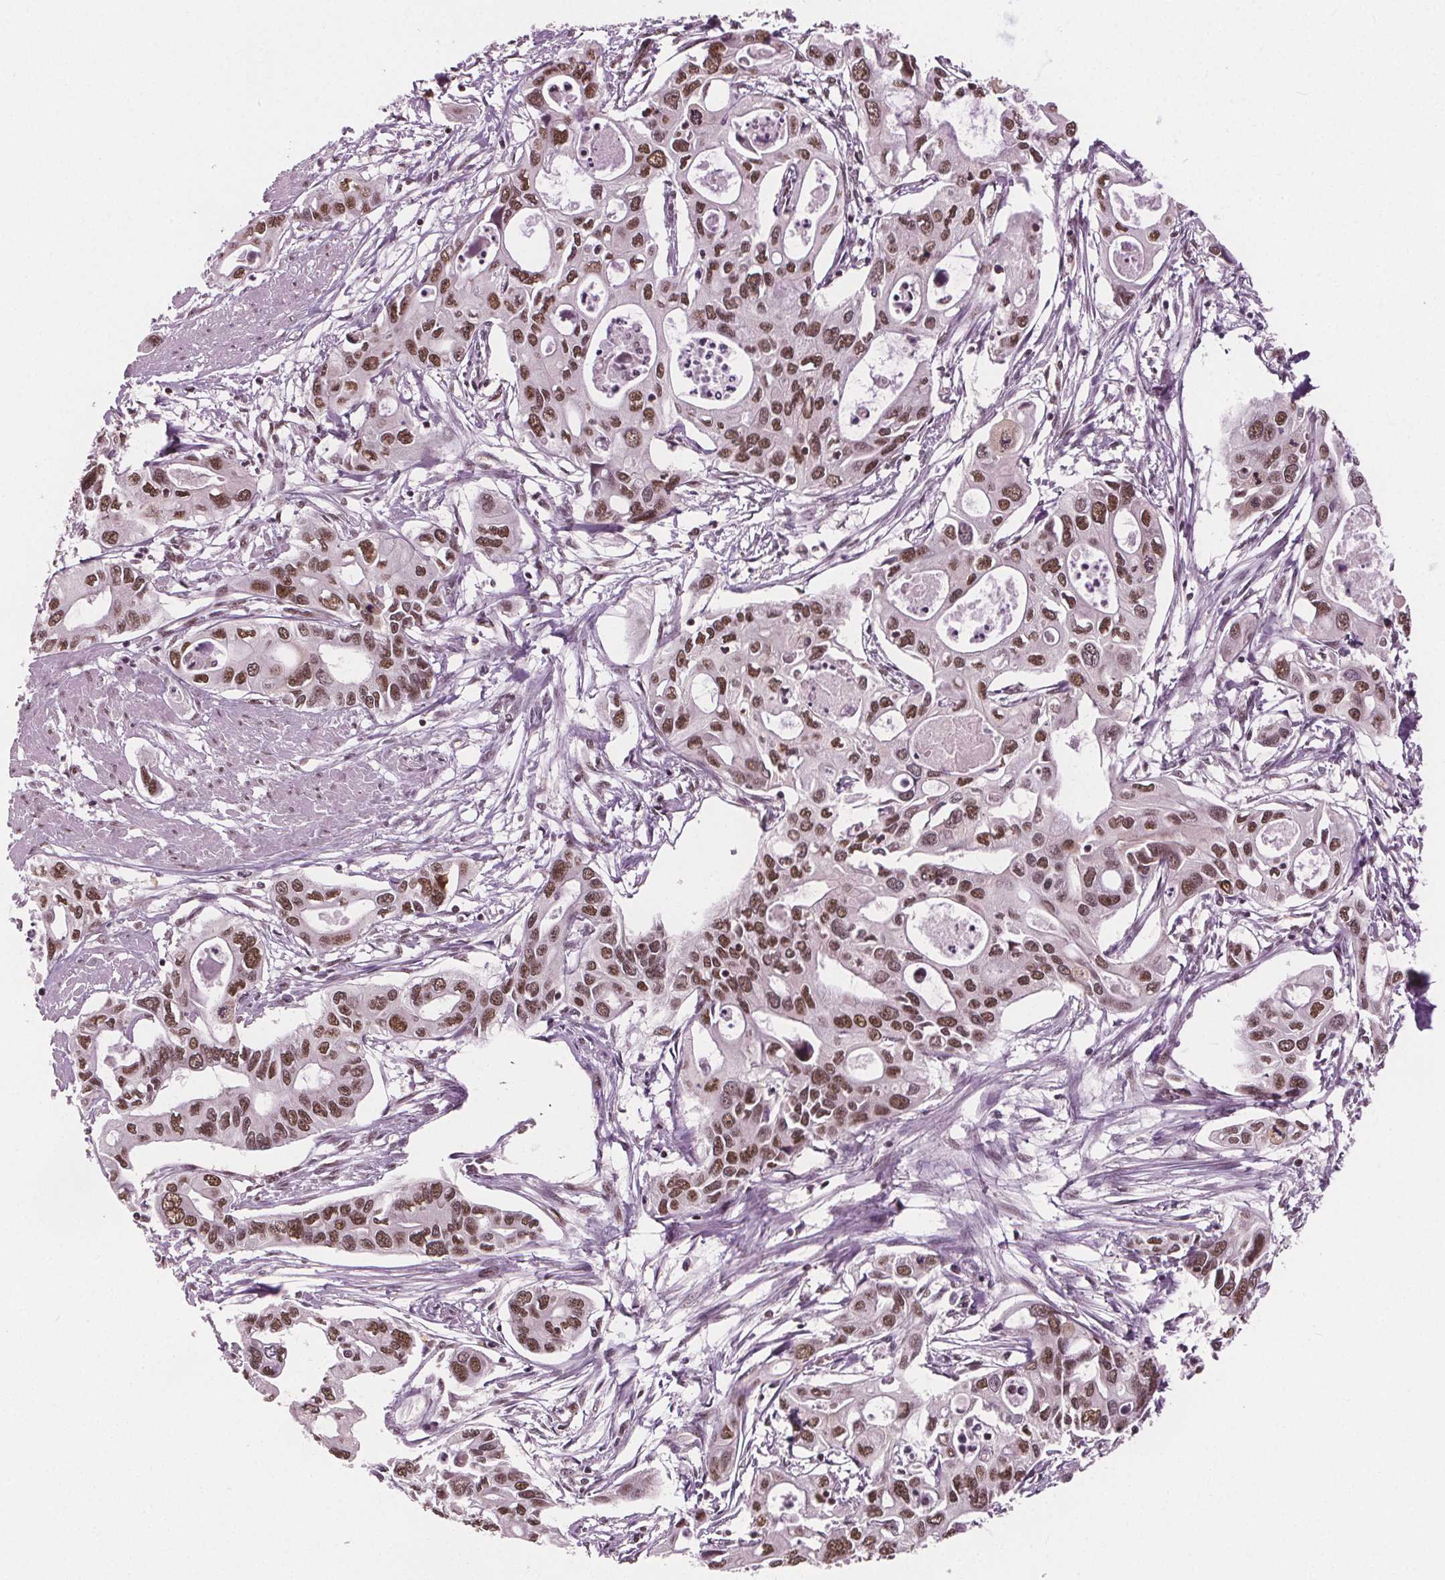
{"staining": {"intensity": "moderate", "quantity": ">75%", "location": "nuclear"}, "tissue": "pancreatic cancer", "cell_type": "Tumor cells", "image_type": "cancer", "snomed": [{"axis": "morphology", "description": "Adenocarcinoma, NOS"}, {"axis": "topography", "description": "Pancreas"}], "caption": "Human pancreatic cancer stained with a protein marker displays moderate staining in tumor cells.", "gene": "IWS1", "patient": {"sex": "male", "age": 60}}